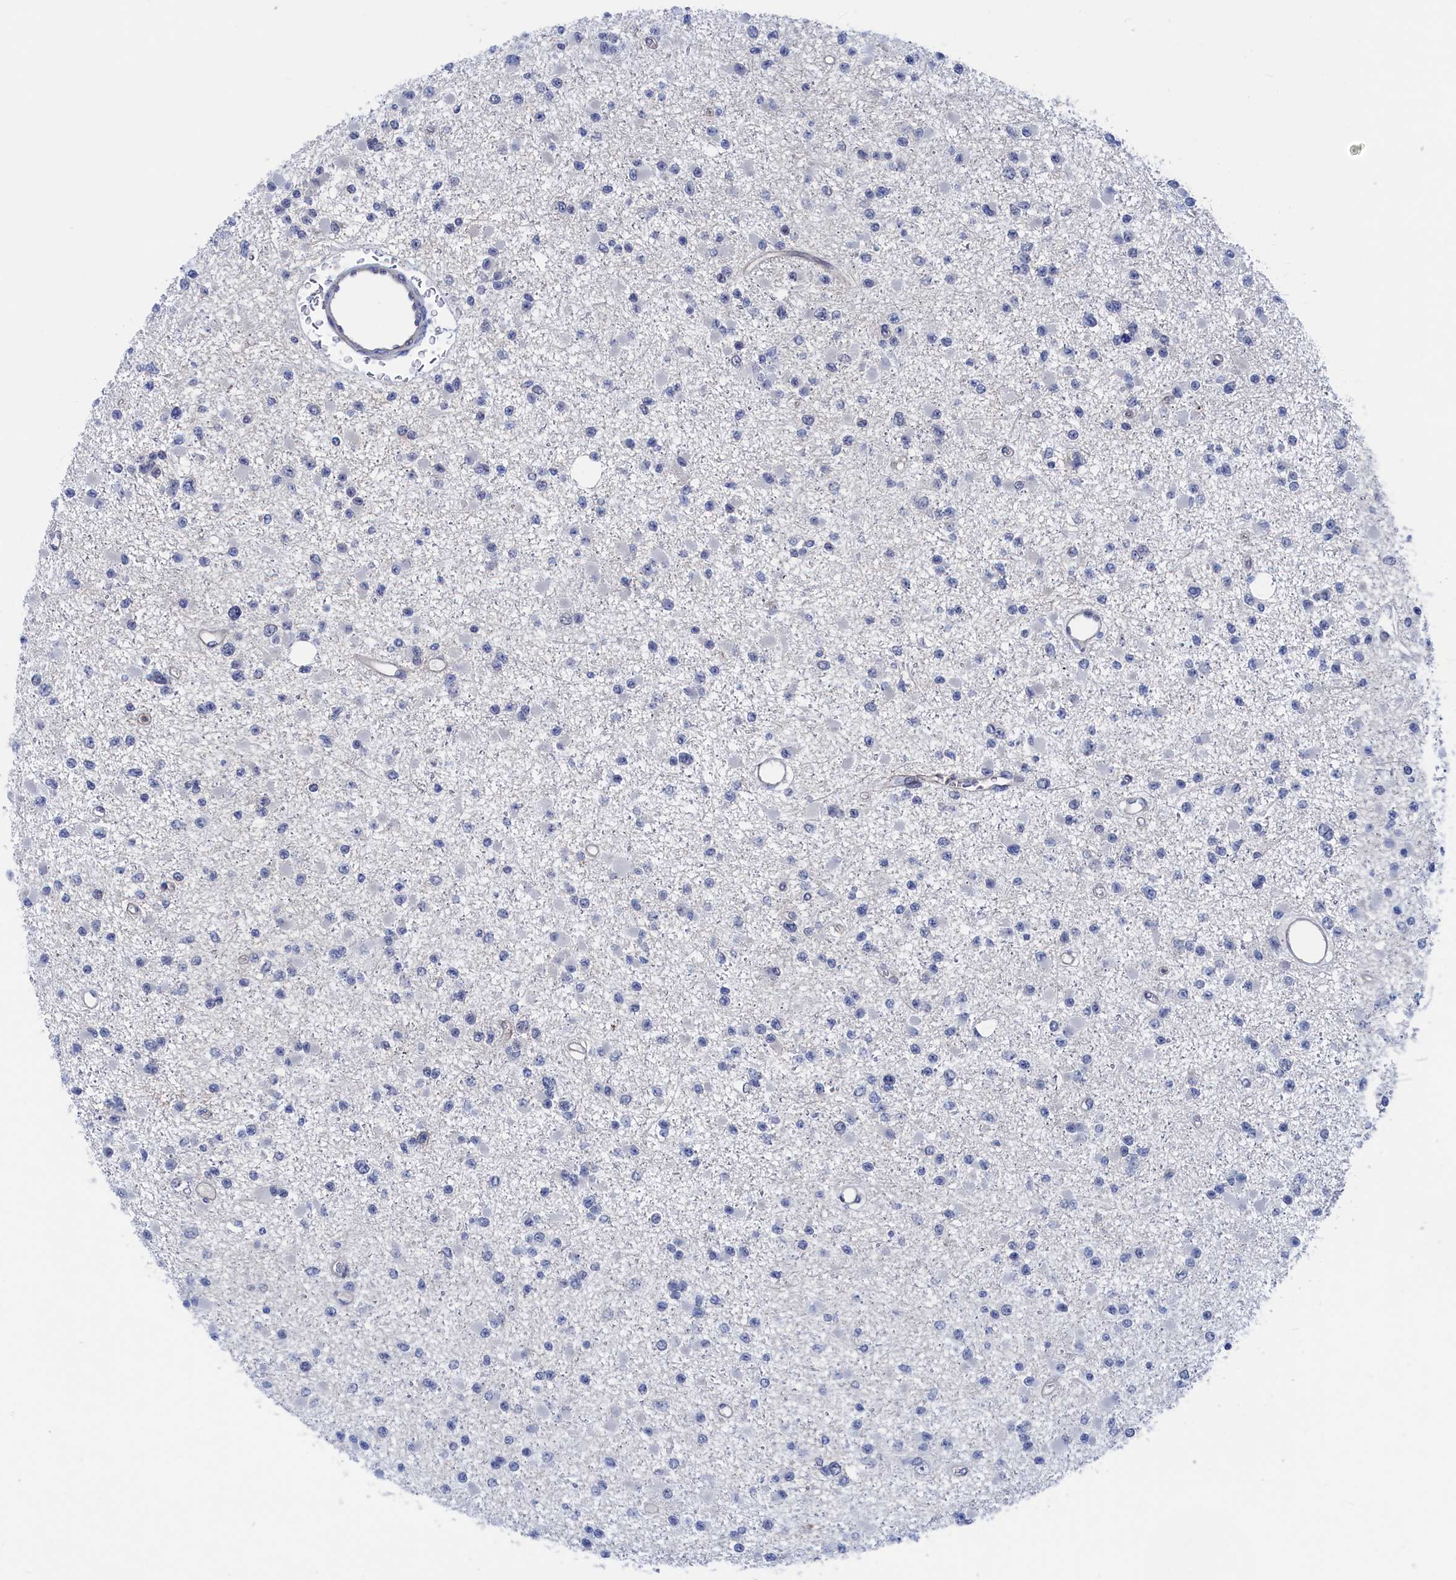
{"staining": {"intensity": "negative", "quantity": "none", "location": "none"}, "tissue": "glioma", "cell_type": "Tumor cells", "image_type": "cancer", "snomed": [{"axis": "morphology", "description": "Glioma, malignant, Low grade"}, {"axis": "topography", "description": "Brain"}], "caption": "Glioma was stained to show a protein in brown. There is no significant staining in tumor cells.", "gene": "MARCHF3", "patient": {"sex": "female", "age": 22}}